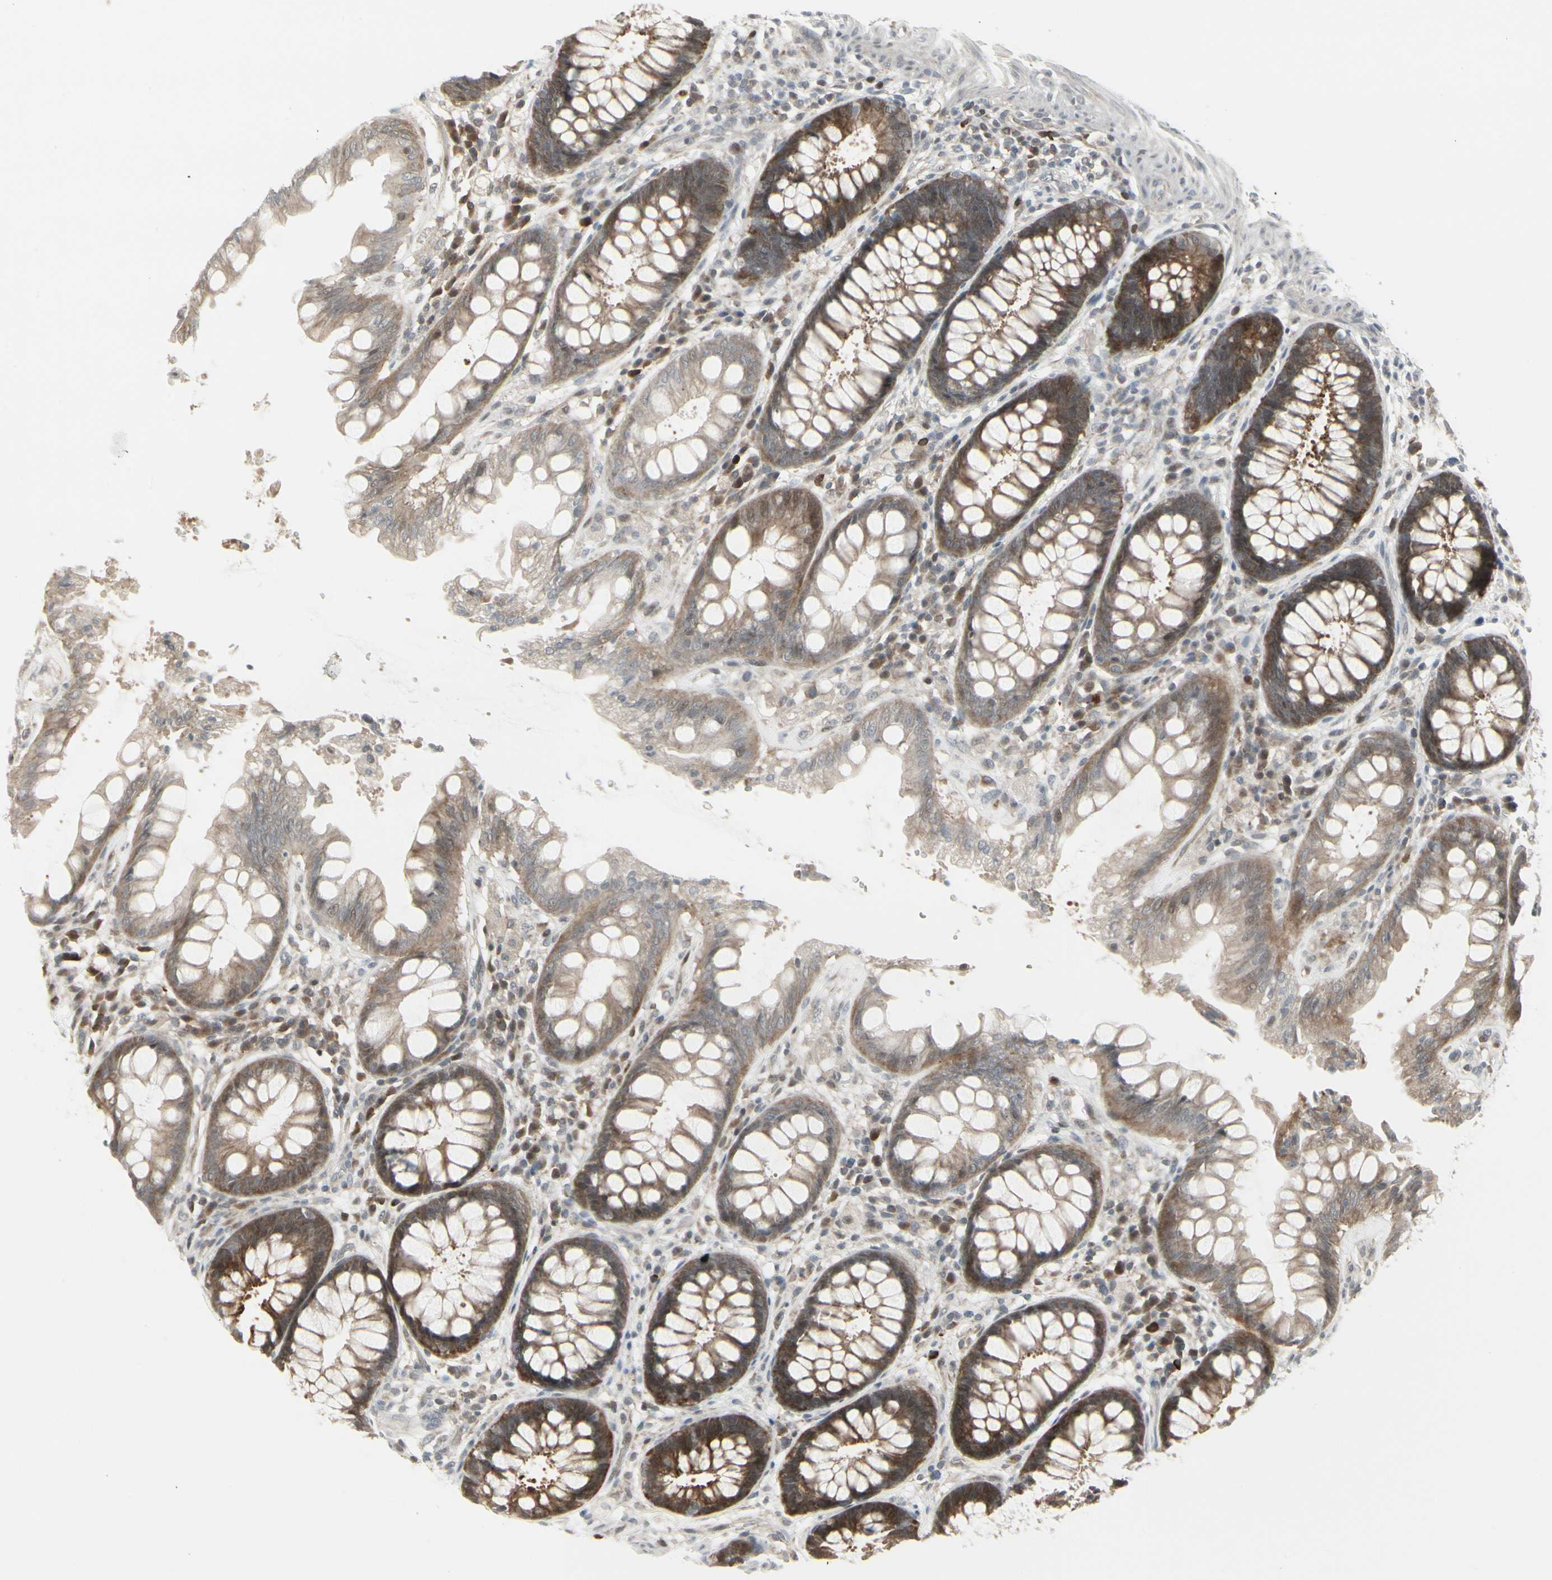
{"staining": {"intensity": "strong", "quantity": ">75%", "location": "cytoplasmic/membranous"}, "tissue": "rectum", "cell_type": "Glandular cells", "image_type": "normal", "snomed": [{"axis": "morphology", "description": "Normal tissue, NOS"}, {"axis": "topography", "description": "Rectum"}], "caption": "A brown stain highlights strong cytoplasmic/membranous expression of a protein in glandular cells of unremarkable rectum.", "gene": "IGFBP6", "patient": {"sex": "female", "age": 46}}